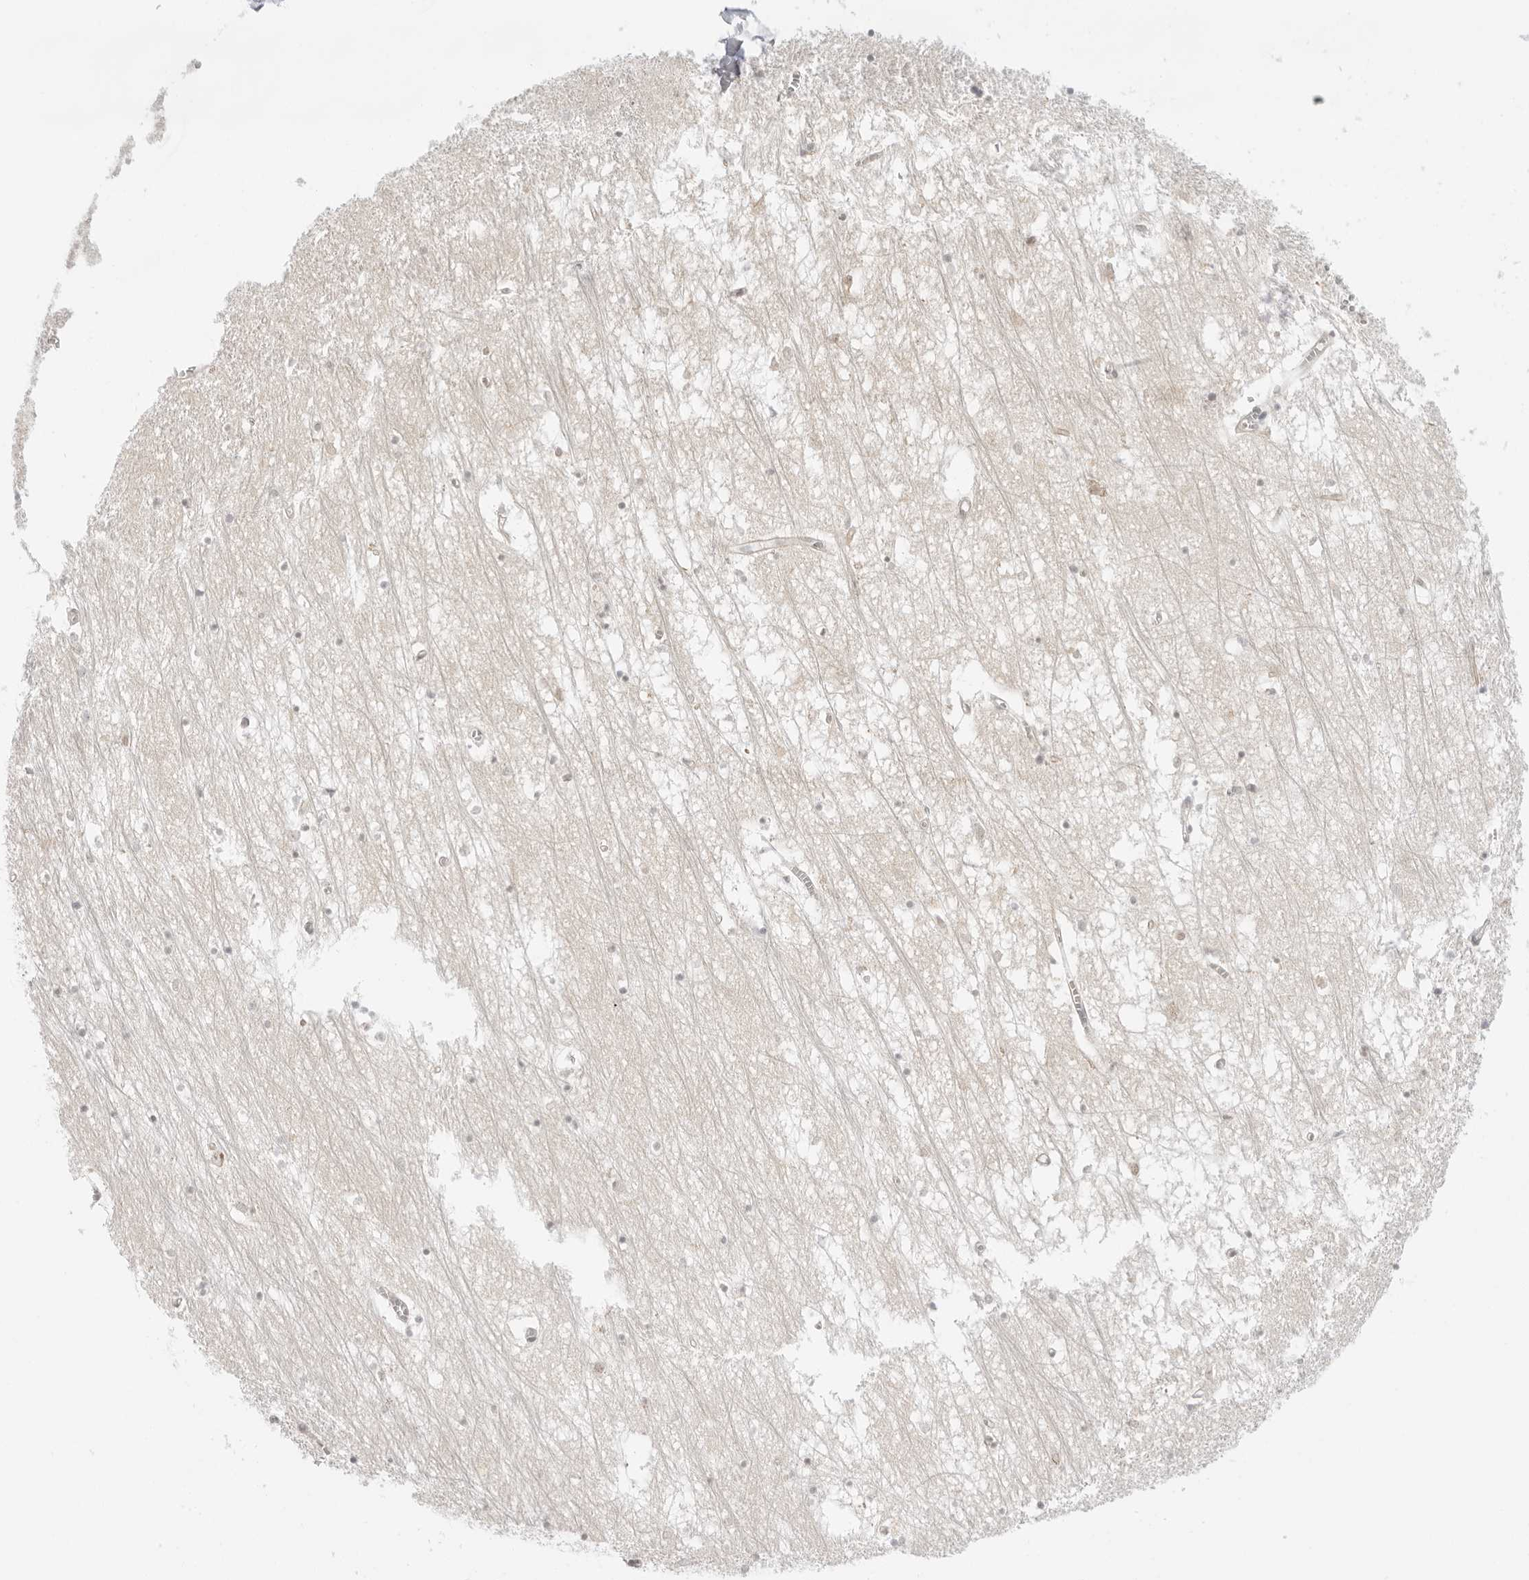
{"staining": {"intensity": "weak", "quantity": "25%-75%", "location": "nuclear"}, "tissue": "hippocampus", "cell_type": "Glial cells", "image_type": "normal", "snomed": [{"axis": "morphology", "description": "Normal tissue, NOS"}, {"axis": "topography", "description": "Hippocampus"}], "caption": "This photomicrograph demonstrates immunohistochemistry (IHC) staining of unremarkable hippocampus, with low weak nuclear positivity in about 25%-75% of glial cells.", "gene": "MED18", "patient": {"sex": "male", "age": 70}}